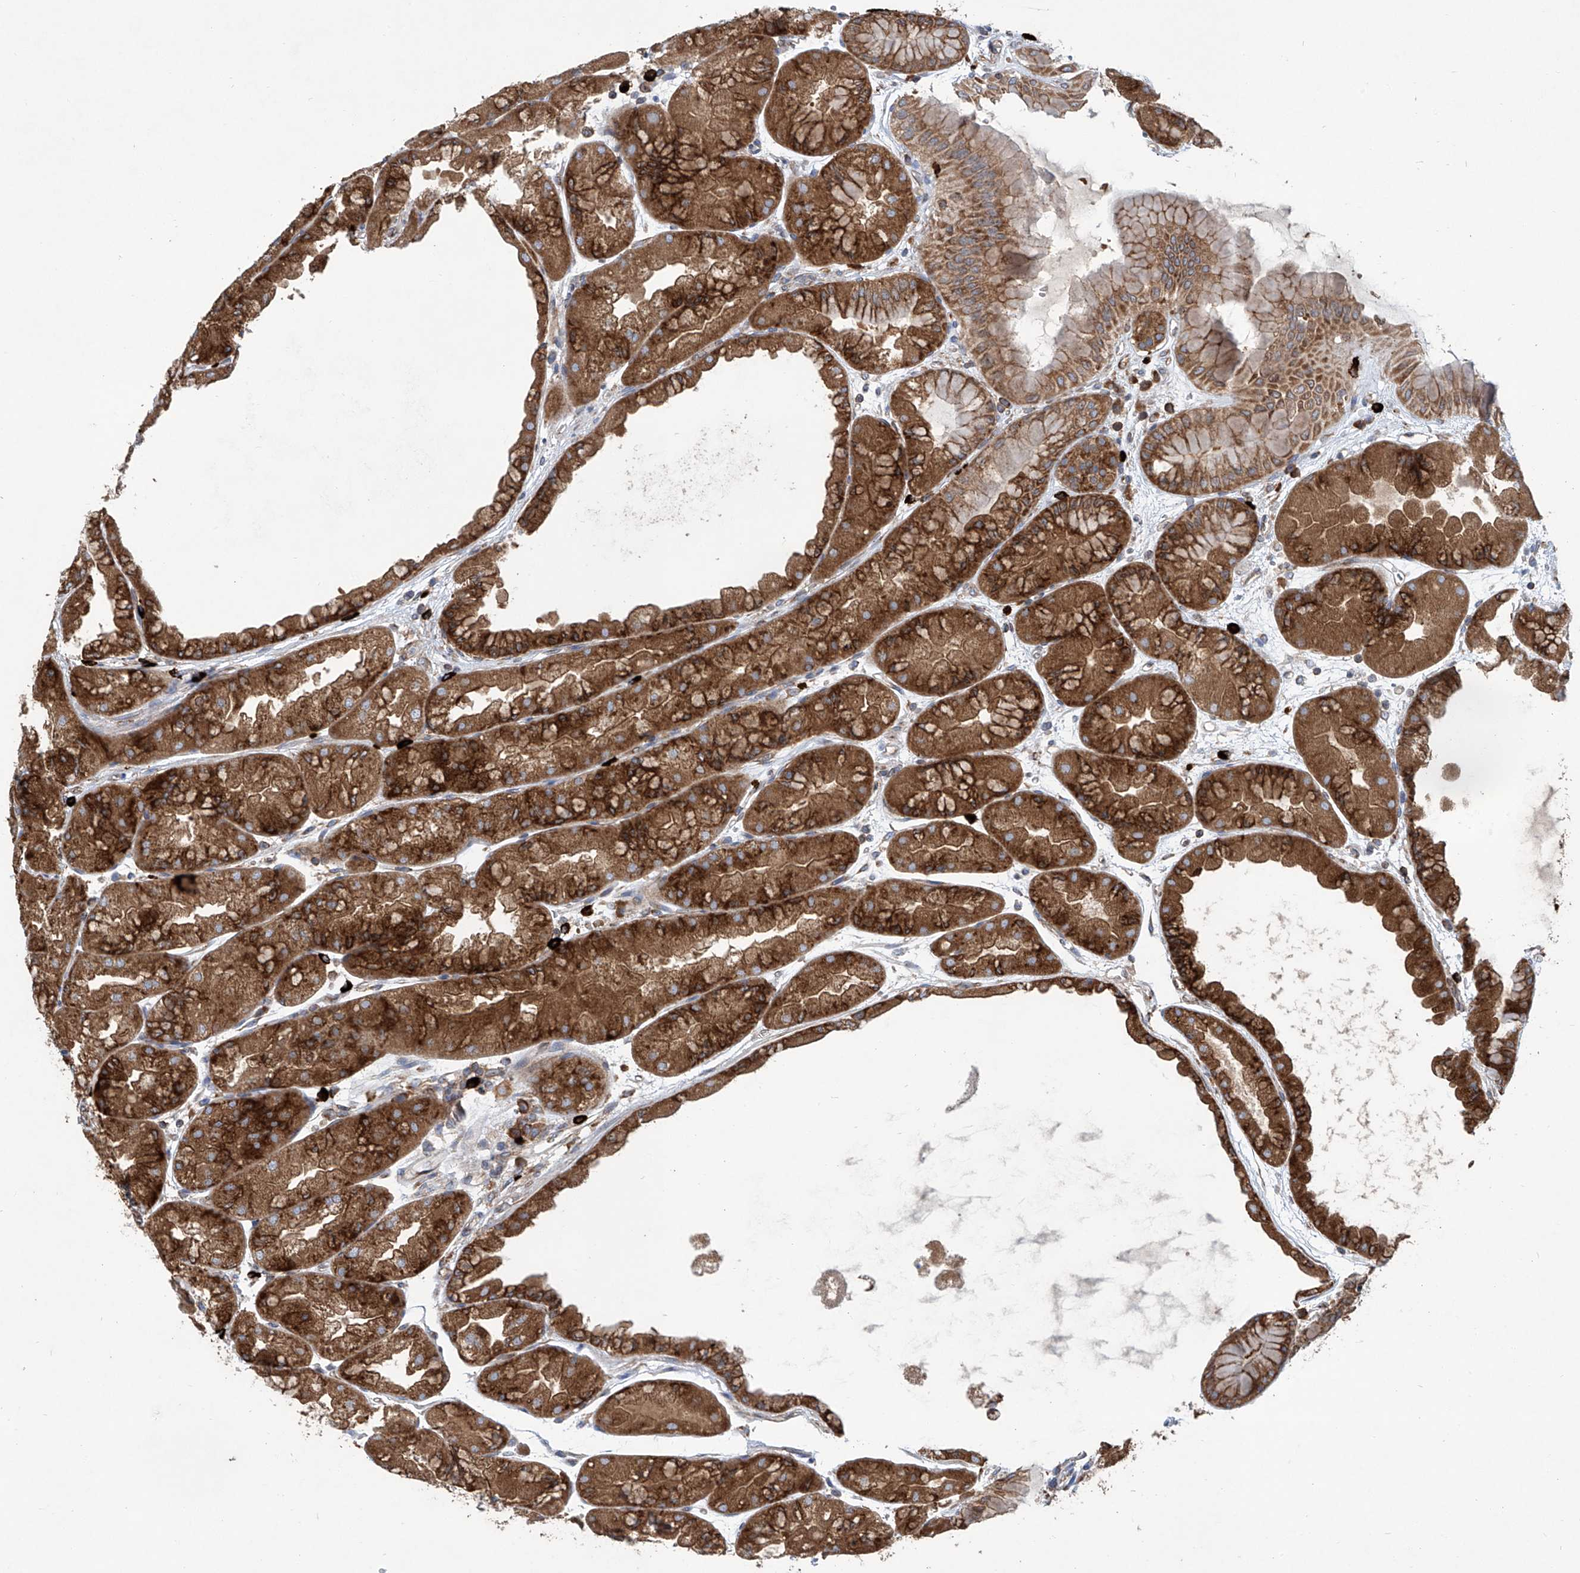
{"staining": {"intensity": "strong", "quantity": ">75%", "location": "cytoplasmic/membranous"}, "tissue": "stomach", "cell_type": "Glandular cells", "image_type": "normal", "snomed": [{"axis": "morphology", "description": "Normal tissue, NOS"}, {"axis": "topography", "description": "Stomach, upper"}], "caption": "The image displays staining of normal stomach, revealing strong cytoplasmic/membranous protein positivity (brown color) within glandular cells.", "gene": "SENP2", "patient": {"sex": "male", "age": 47}}